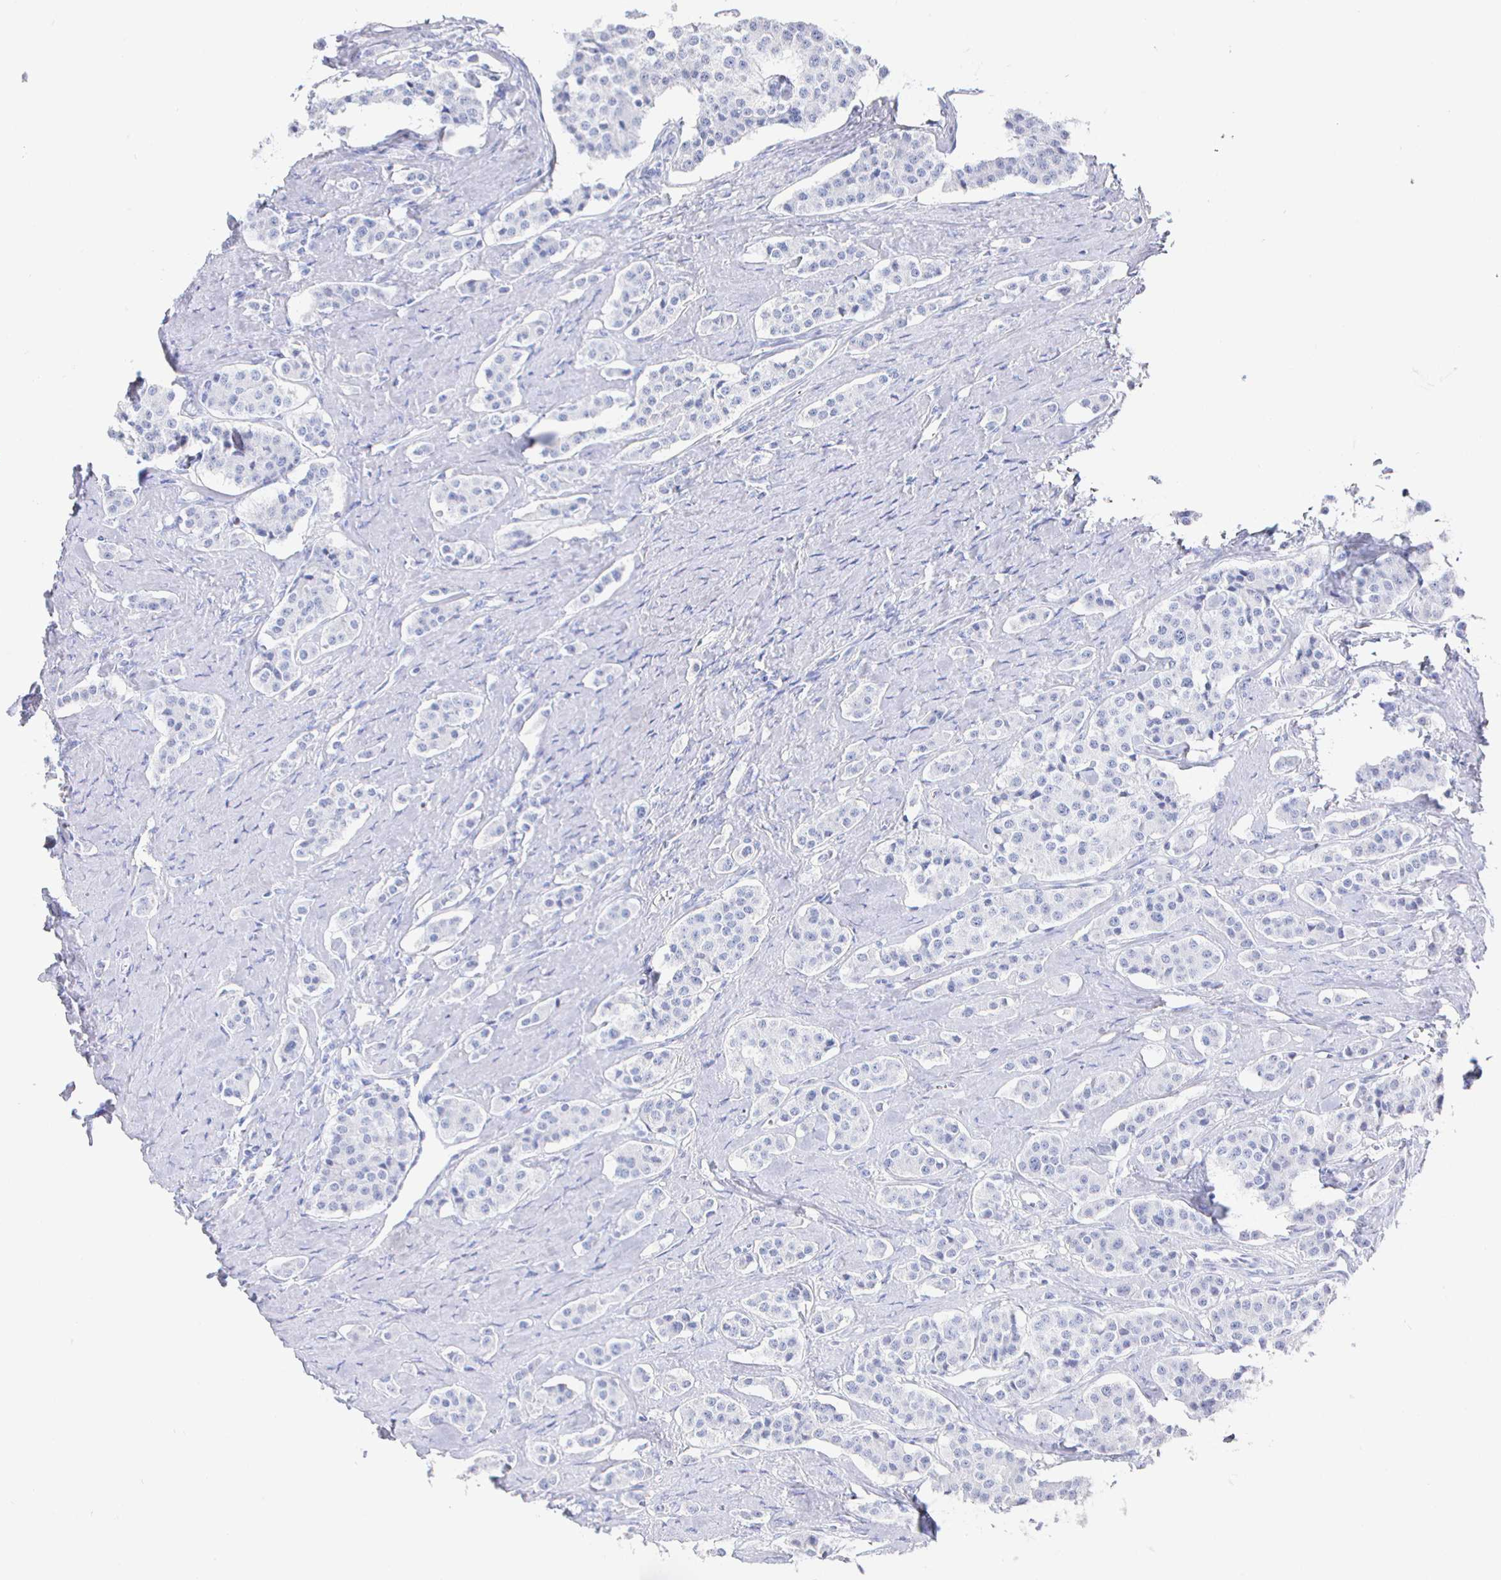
{"staining": {"intensity": "negative", "quantity": "none", "location": "none"}, "tissue": "carcinoid", "cell_type": "Tumor cells", "image_type": "cancer", "snomed": [{"axis": "morphology", "description": "Carcinoid, malignant, NOS"}, {"axis": "topography", "description": "Small intestine"}], "caption": "This micrograph is of malignant carcinoid stained with immunohistochemistry to label a protein in brown with the nuclei are counter-stained blue. There is no staining in tumor cells.", "gene": "CLCA1", "patient": {"sex": "male", "age": 63}}